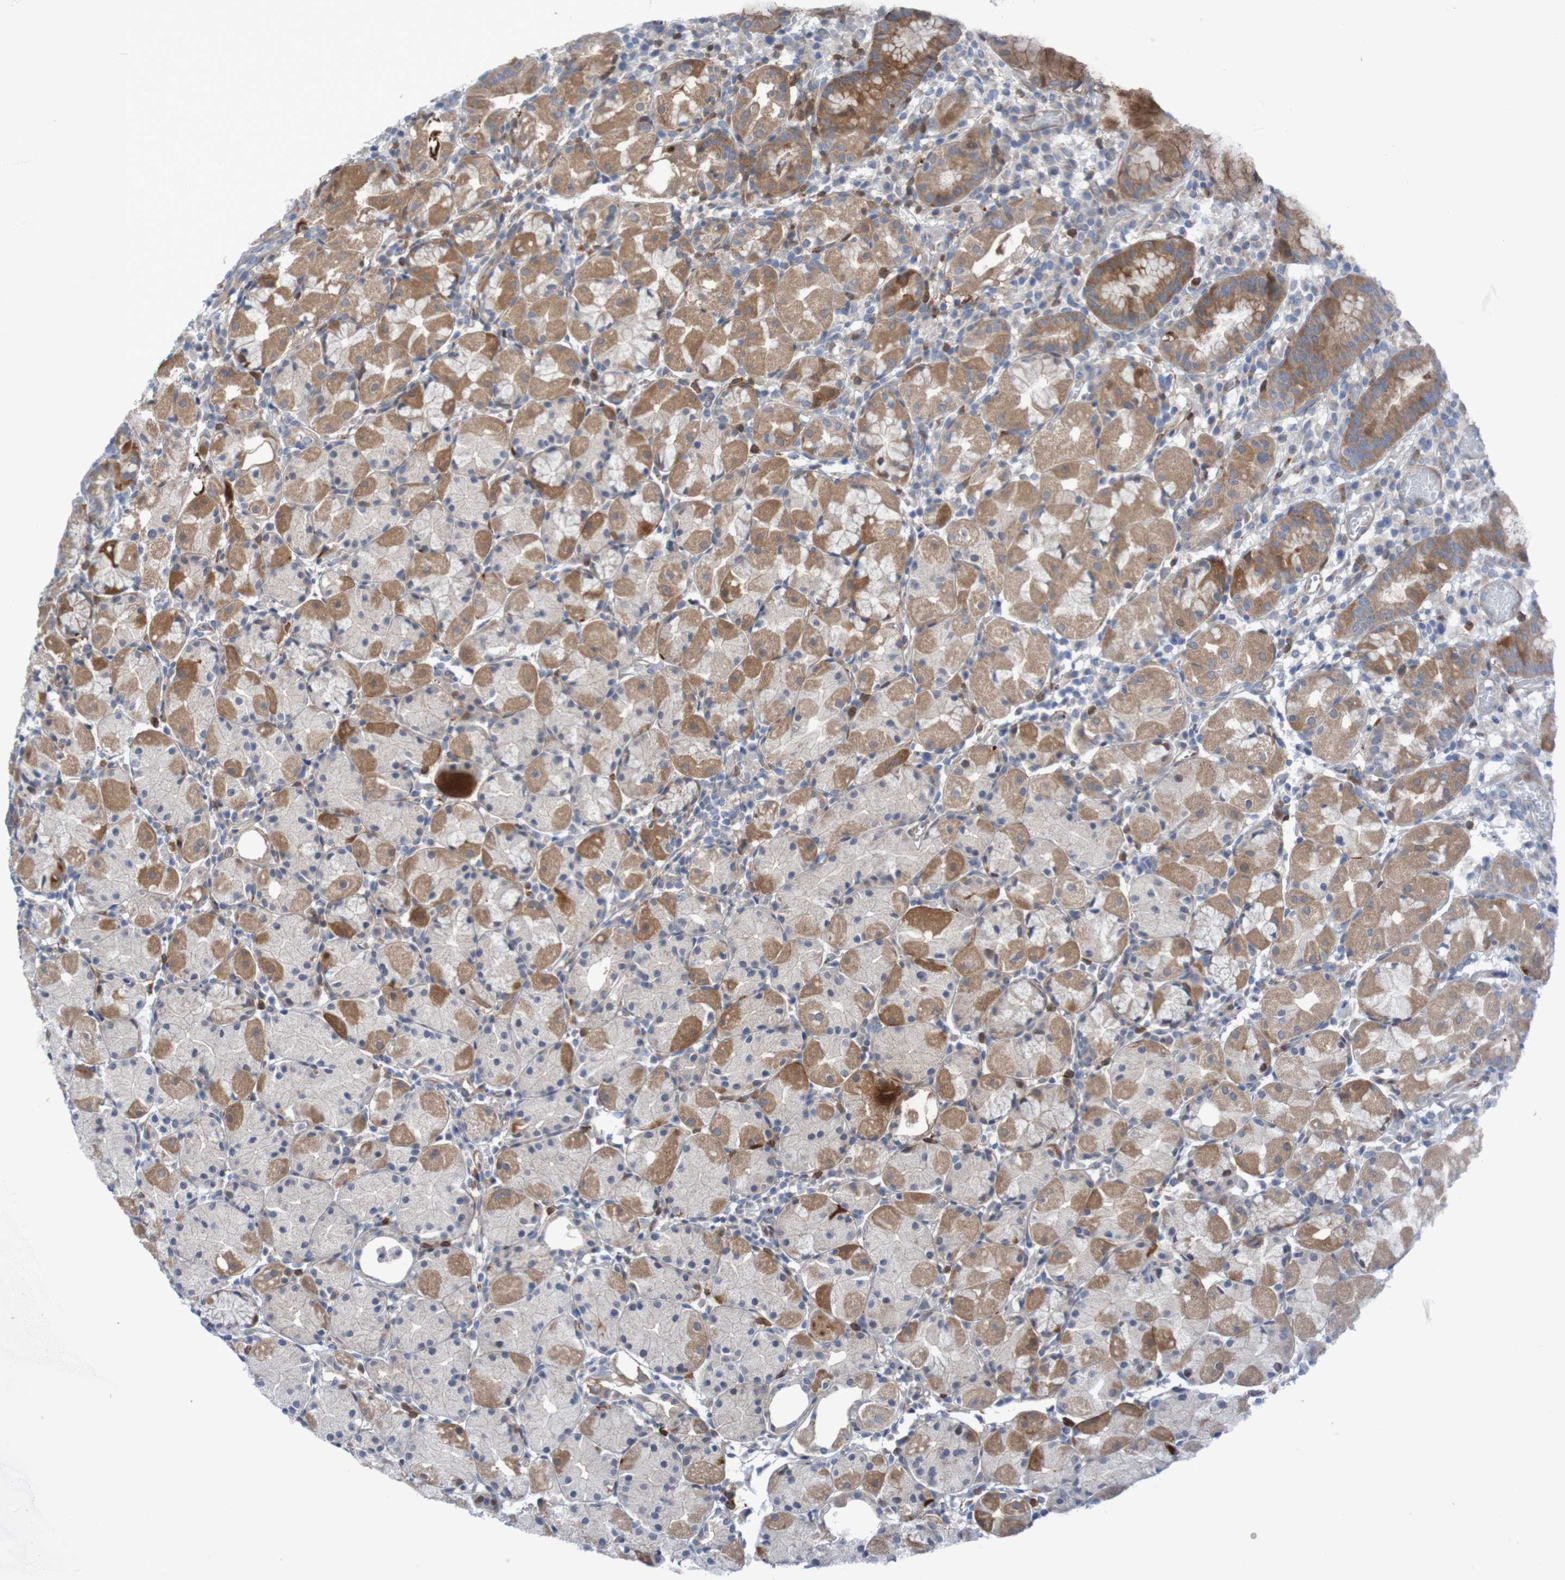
{"staining": {"intensity": "strong", "quantity": ">75%", "location": "cytoplasmic/membranous"}, "tissue": "stomach", "cell_type": "Glandular cells", "image_type": "normal", "snomed": [{"axis": "morphology", "description": "Normal tissue, NOS"}, {"axis": "topography", "description": "Stomach"}, {"axis": "topography", "description": "Stomach, lower"}], "caption": "Protein staining shows strong cytoplasmic/membranous staining in approximately >75% of glandular cells in unremarkable stomach. The protein is shown in brown color, while the nuclei are stained blue.", "gene": "ANGPT4", "patient": {"sex": "female", "age": 75}}